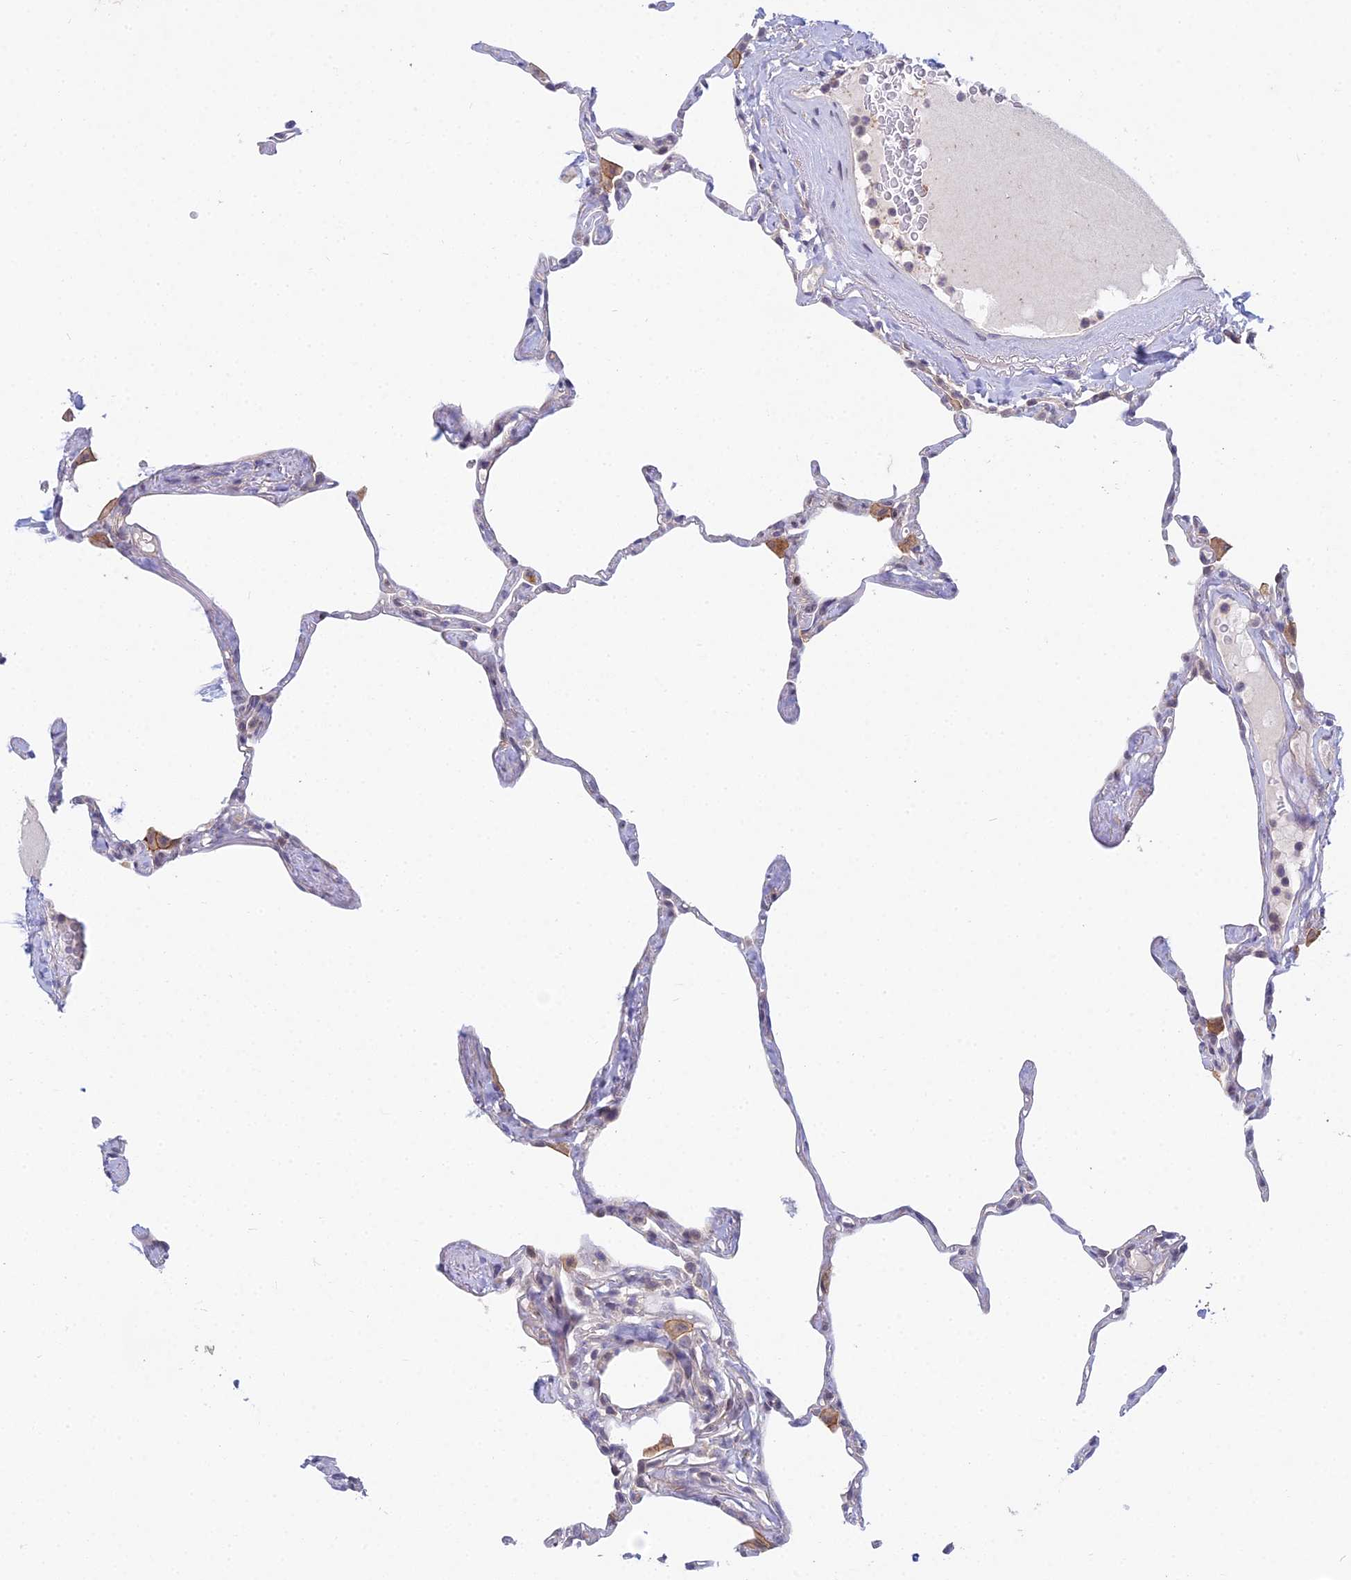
{"staining": {"intensity": "negative", "quantity": "none", "location": "none"}, "tissue": "lung", "cell_type": "Alveolar cells", "image_type": "normal", "snomed": [{"axis": "morphology", "description": "Normal tissue, NOS"}, {"axis": "topography", "description": "Lung"}], "caption": "Lung stained for a protein using IHC reveals no staining alveolar cells.", "gene": "METTL26", "patient": {"sex": "male", "age": 65}}